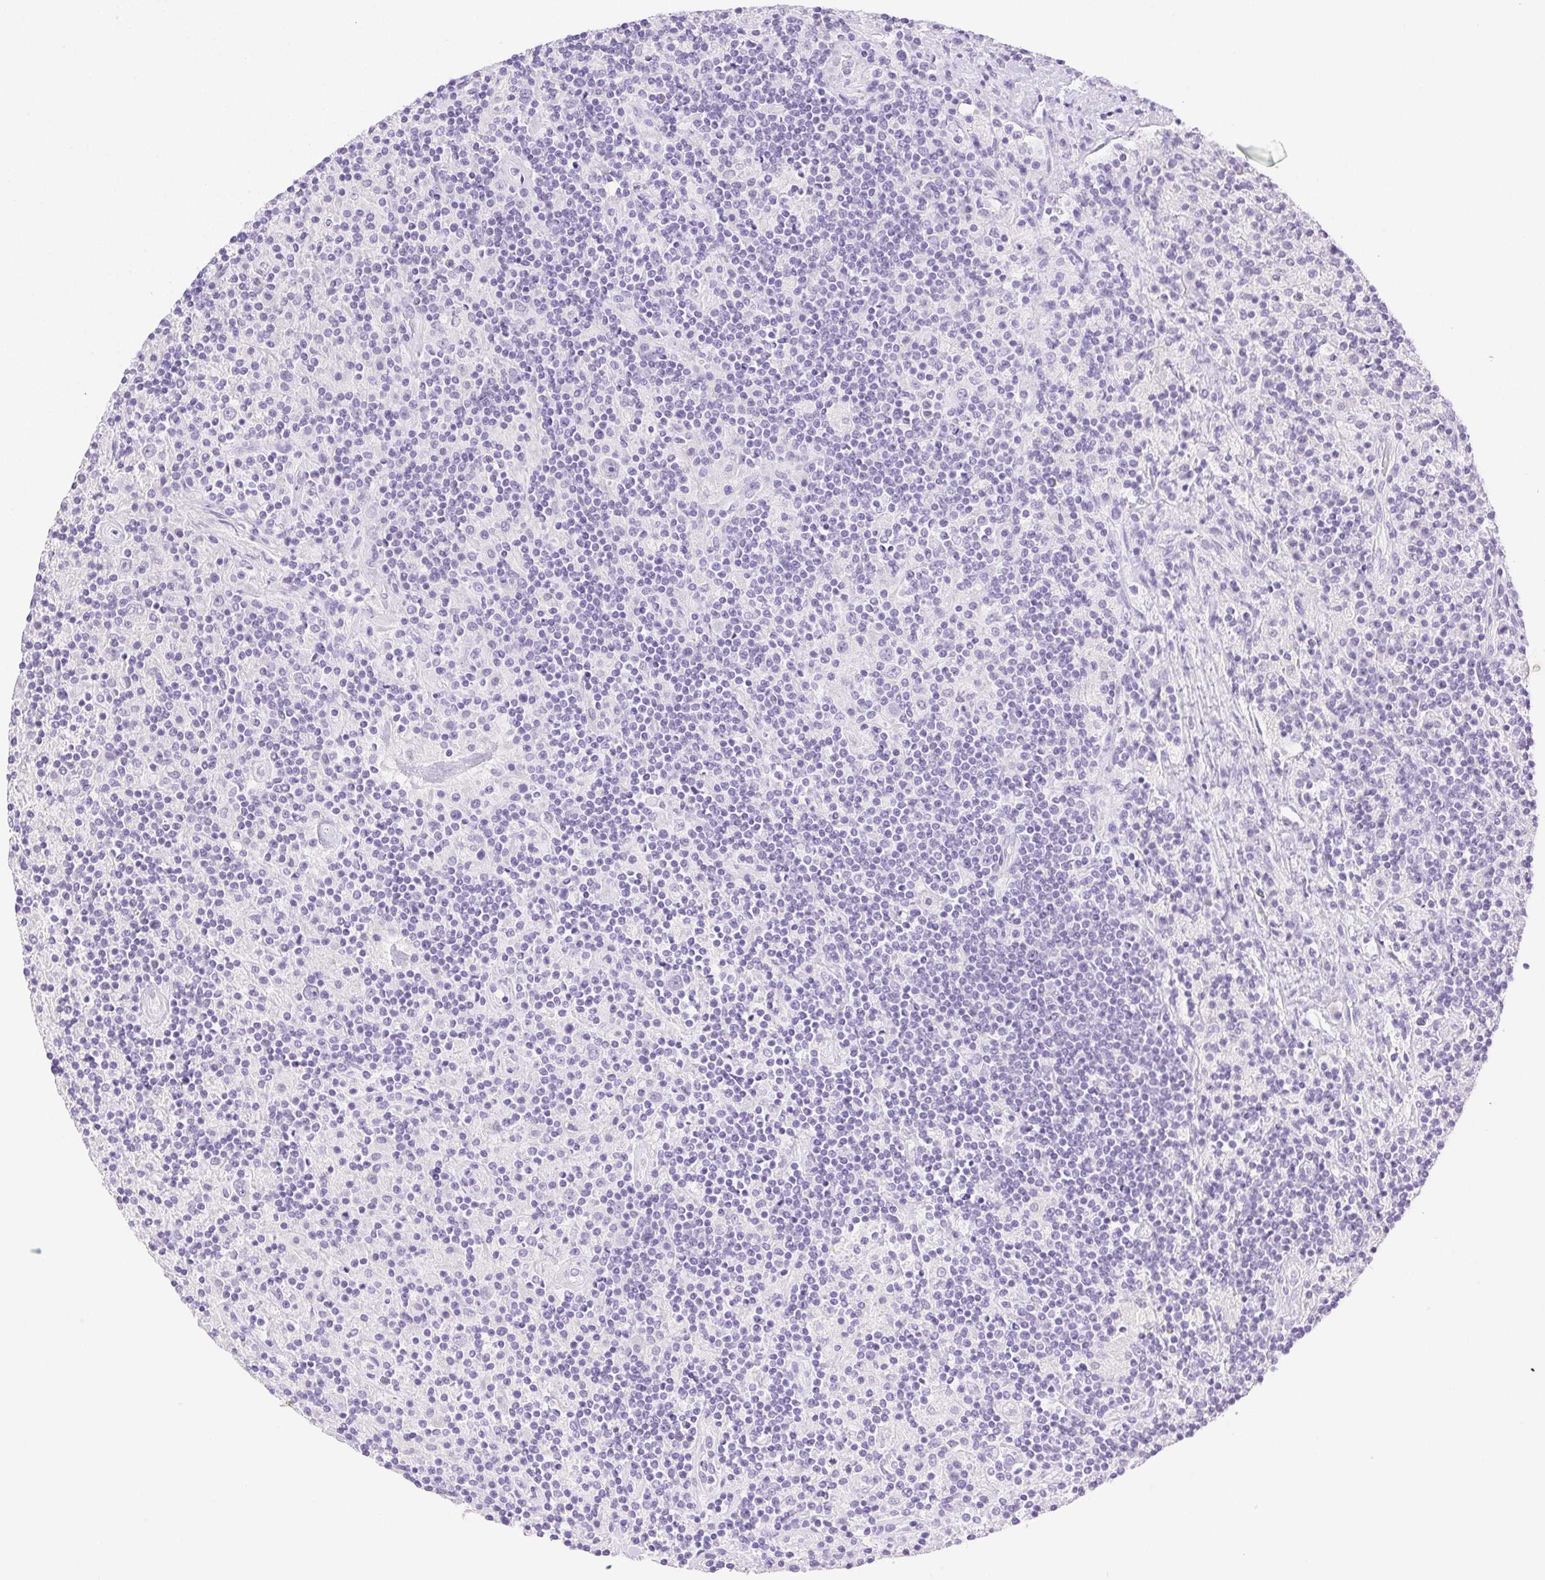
{"staining": {"intensity": "negative", "quantity": "none", "location": "none"}, "tissue": "lymphoma", "cell_type": "Tumor cells", "image_type": "cancer", "snomed": [{"axis": "morphology", "description": "Hodgkin's disease, NOS"}, {"axis": "topography", "description": "Lymph node"}], "caption": "IHC image of neoplastic tissue: Hodgkin's disease stained with DAB exhibits no significant protein staining in tumor cells.", "gene": "SPACA4", "patient": {"sex": "male", "age": 70}}